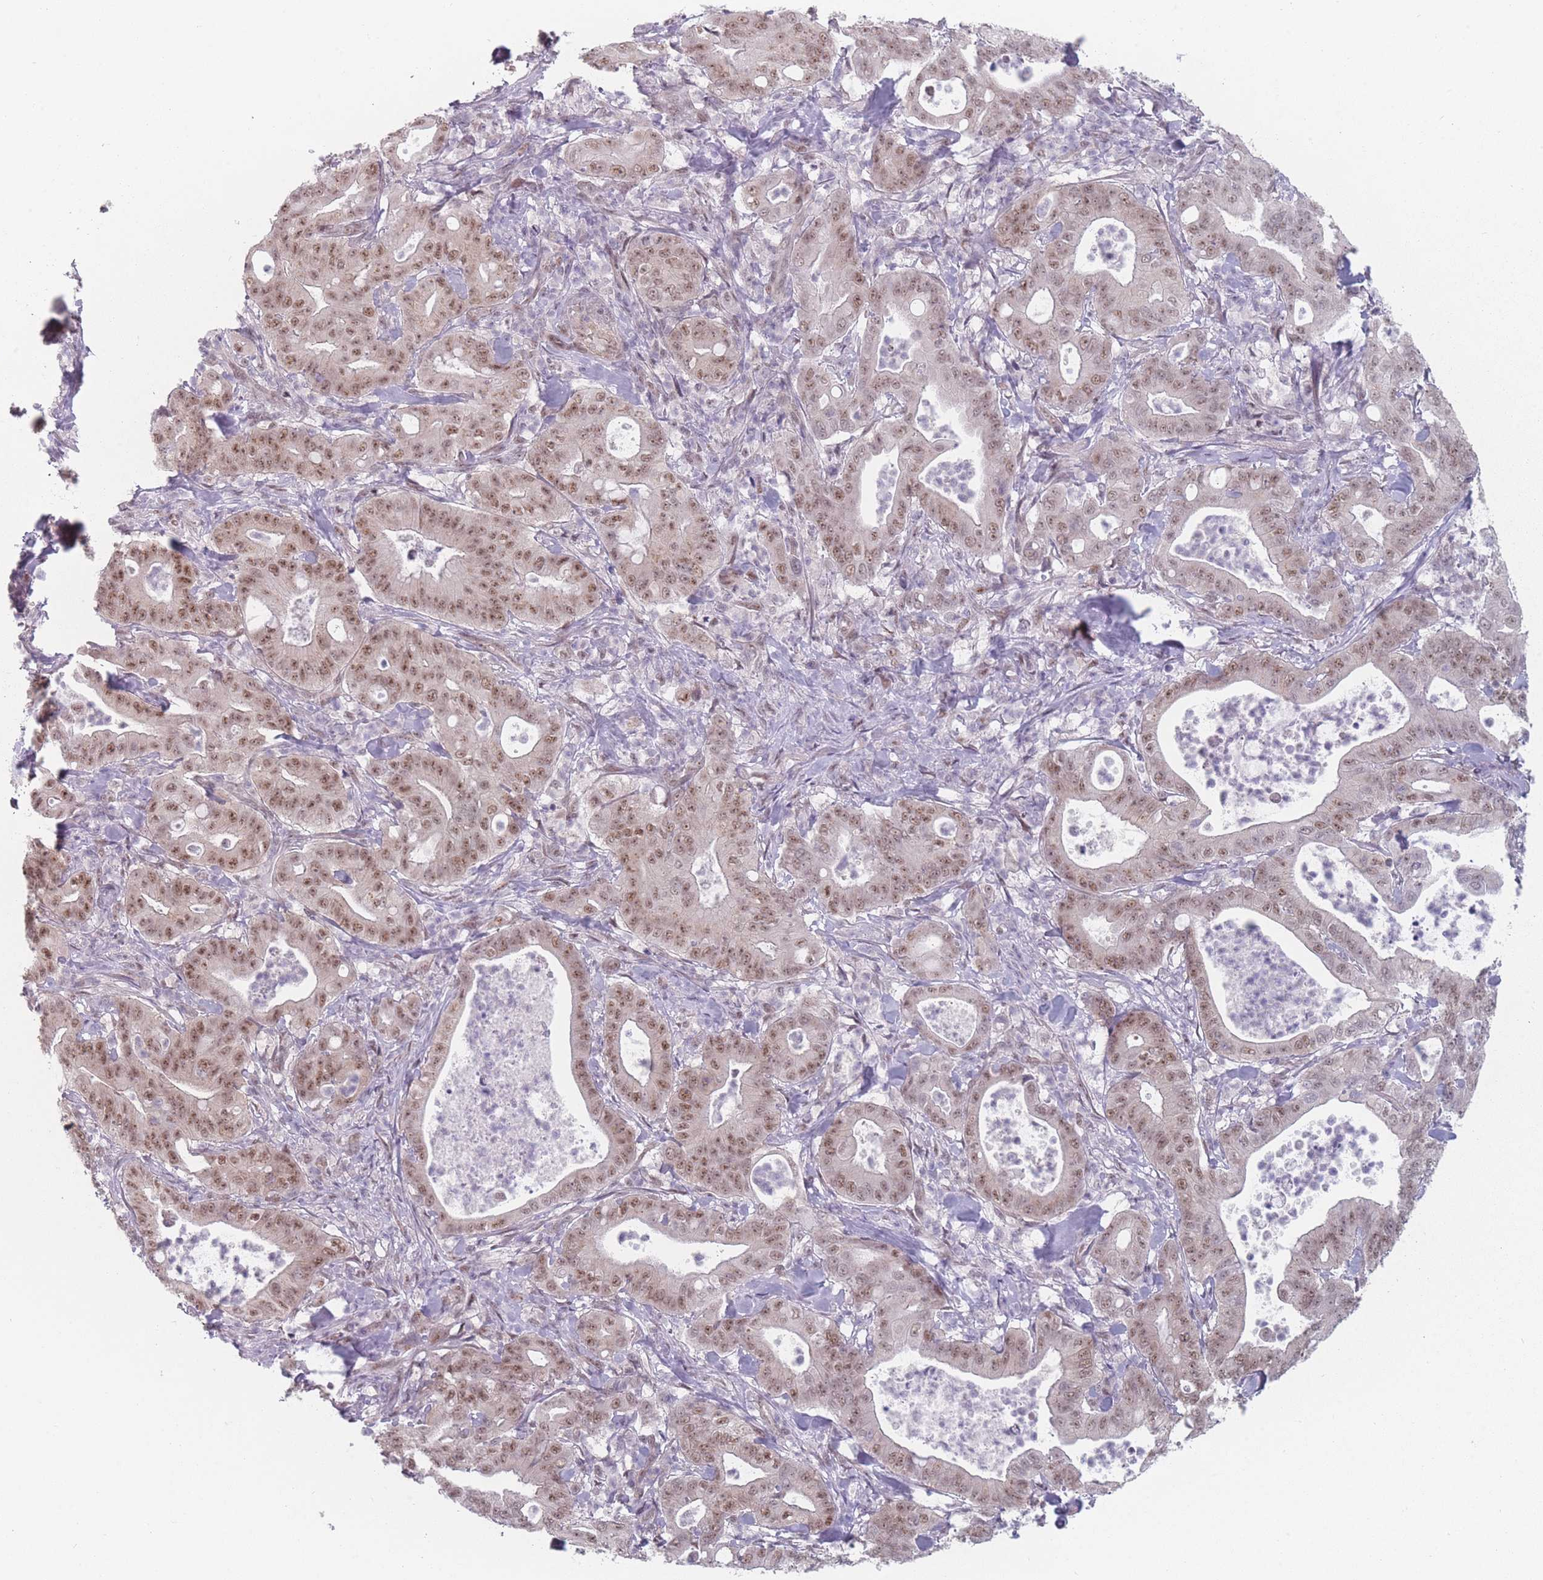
{"staining": {"intensity": "moderate", "quantity": ">75%", "location": "nuclear"}, "tissue": "pancreatic cancer", "cell_type": "Tumor cells", "image_type": "cancer", "snomed": [{"axis": "morphology", "description": "Adenocarcinoma, NOS"}, {"axis": "topography", "description": "Pancreas"}], "caption": "Brown immunohistochemical staining in human adenocarcinoma (pancreatic) shows moderate nuclear staining in approximately >75% of tumor cells. Nuclei are stained in blue.", "gene": "ZC3H14", "patient": {"sex": "male", "age": 71}}